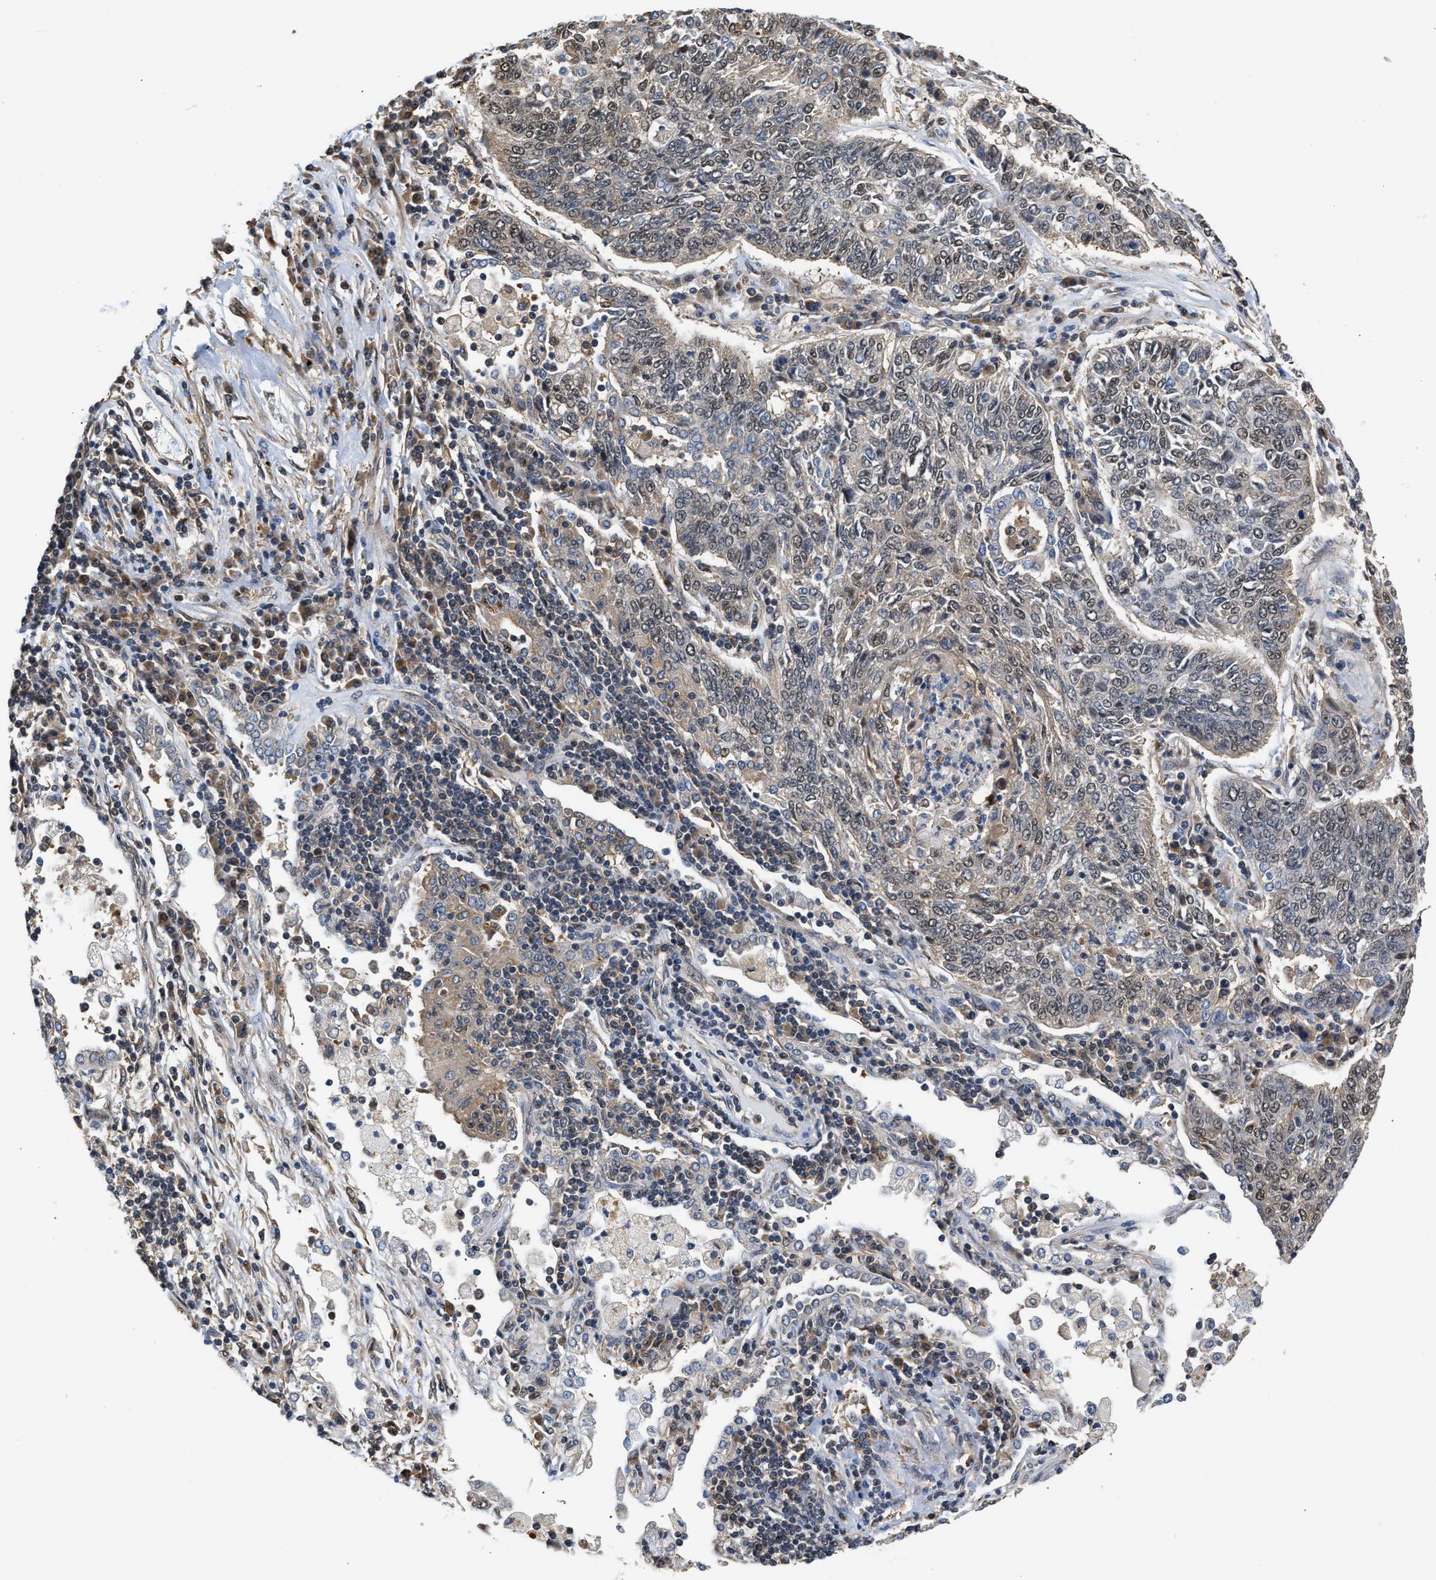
{"staining": {"intensity": "weak", "quantity": "<25%", "location": "nuclear"}, "tissue": "lung cancer", "cell_type": "Tumor cells", "image_type": "cancer", "snomed": [{"axis": "morphology", "description": "Normal tissue, NOS"}, {"axis": "morphology", "description": "Squamous cell carcinoma, NOS"}, {"axis": "topography", "description": "Cartilage tissue"}, {"axis": "topography", "description": "Bronchus"}, {"axis": "topography", "description": "Lung"}], "caption": "Tumor cells show no significant staining in squamous cell carcinoma (lung).", "gene": "SCAI", "patient": {"sex": "female", "age": 49}}